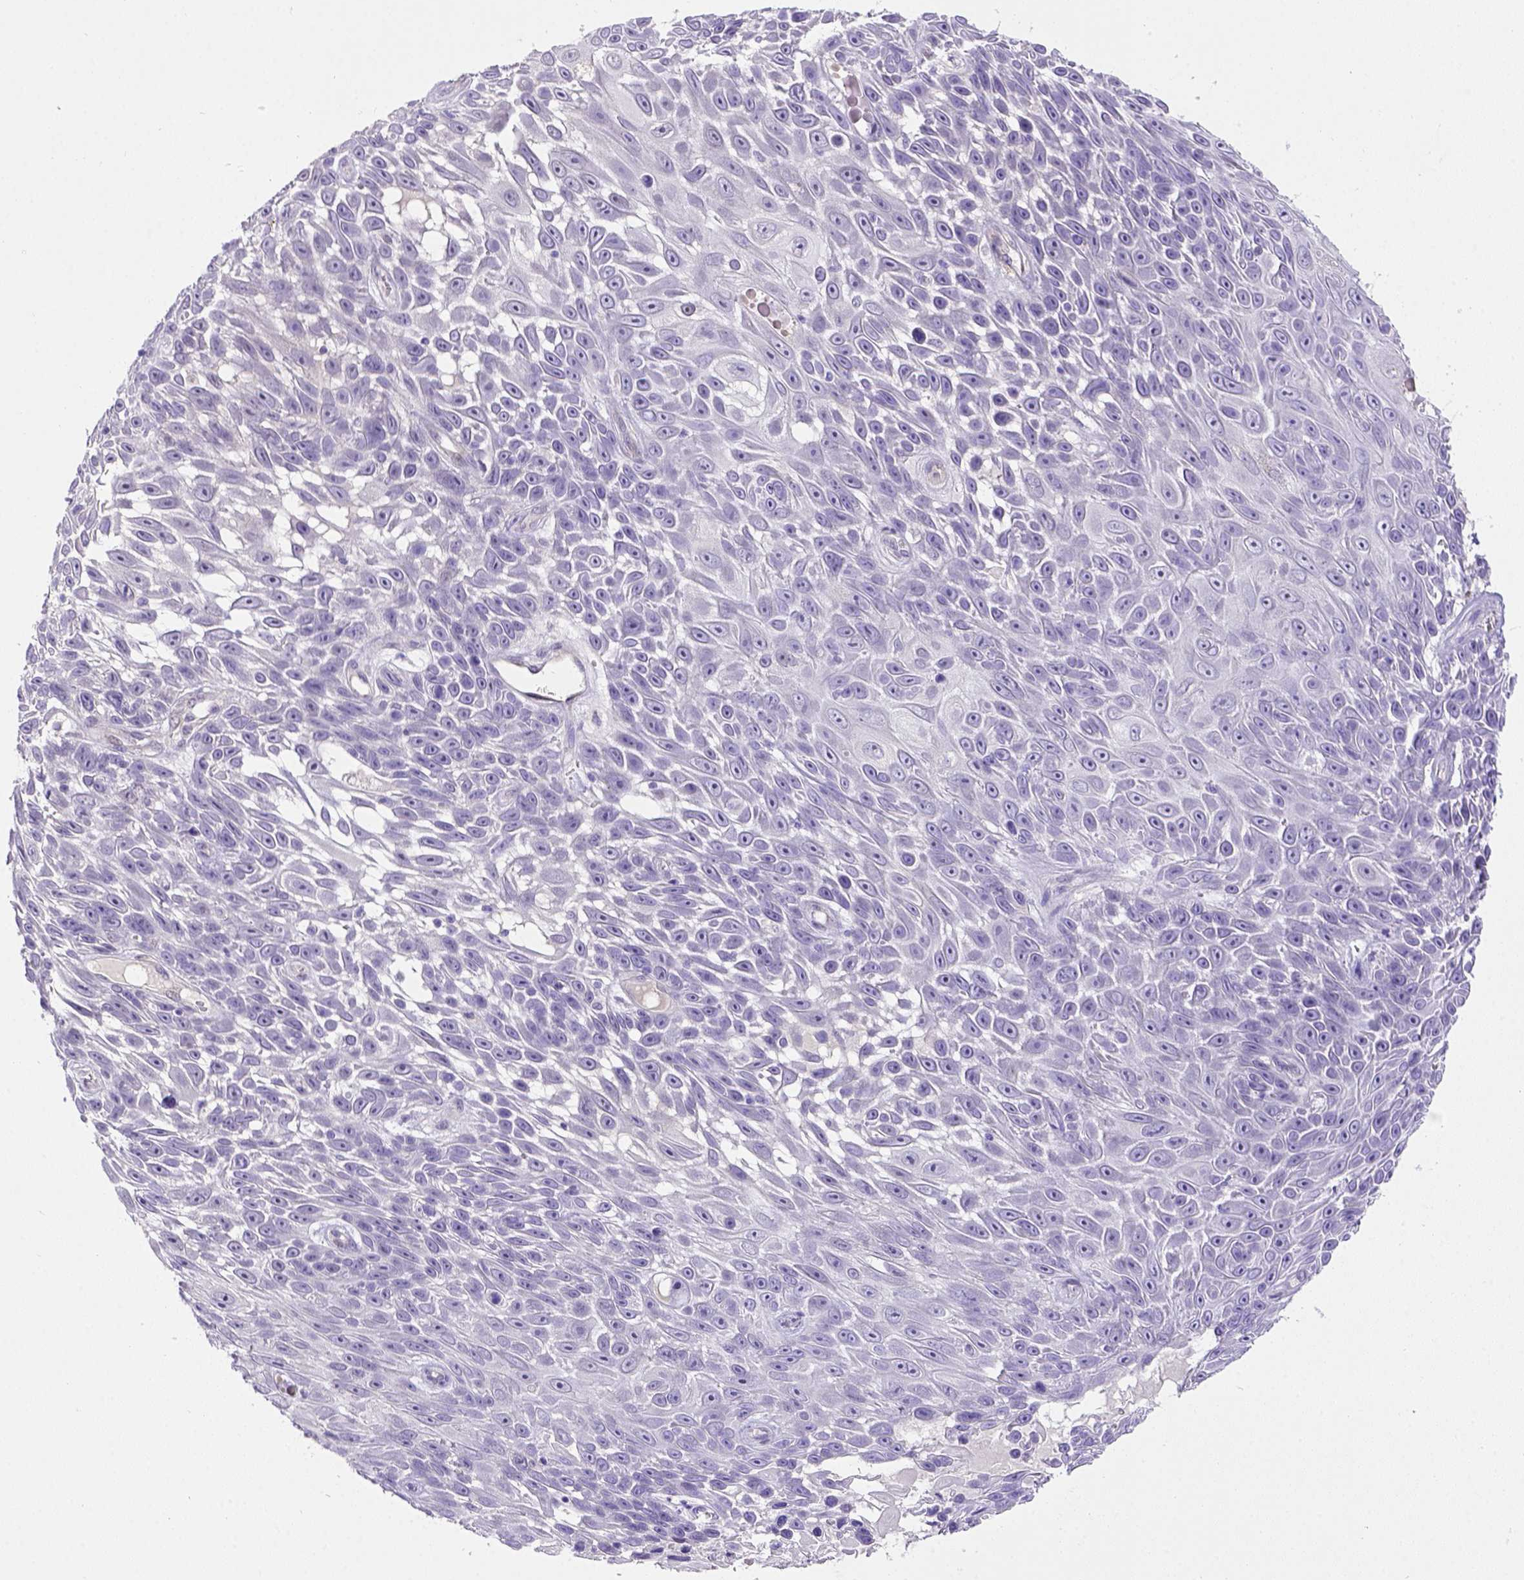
{"staining": {"intensity": "negative", "quantity": "none", "location": "none"}, "tissue": "skin cancer", "cell_type": "Tumor cells", "image_type": "cancer", "snomed": [{"axis": "morphology", "description": "Squamous cell carcinoma, NOS"}, {"axis": "topography", "description": "Skin"}], "caption": "A photomicrograph of skin cancer stained for a protein exhibits no brown staining in tumor cells.", "gene": "BTN1A1", "patient": {"sex": "male", "age": 82}}